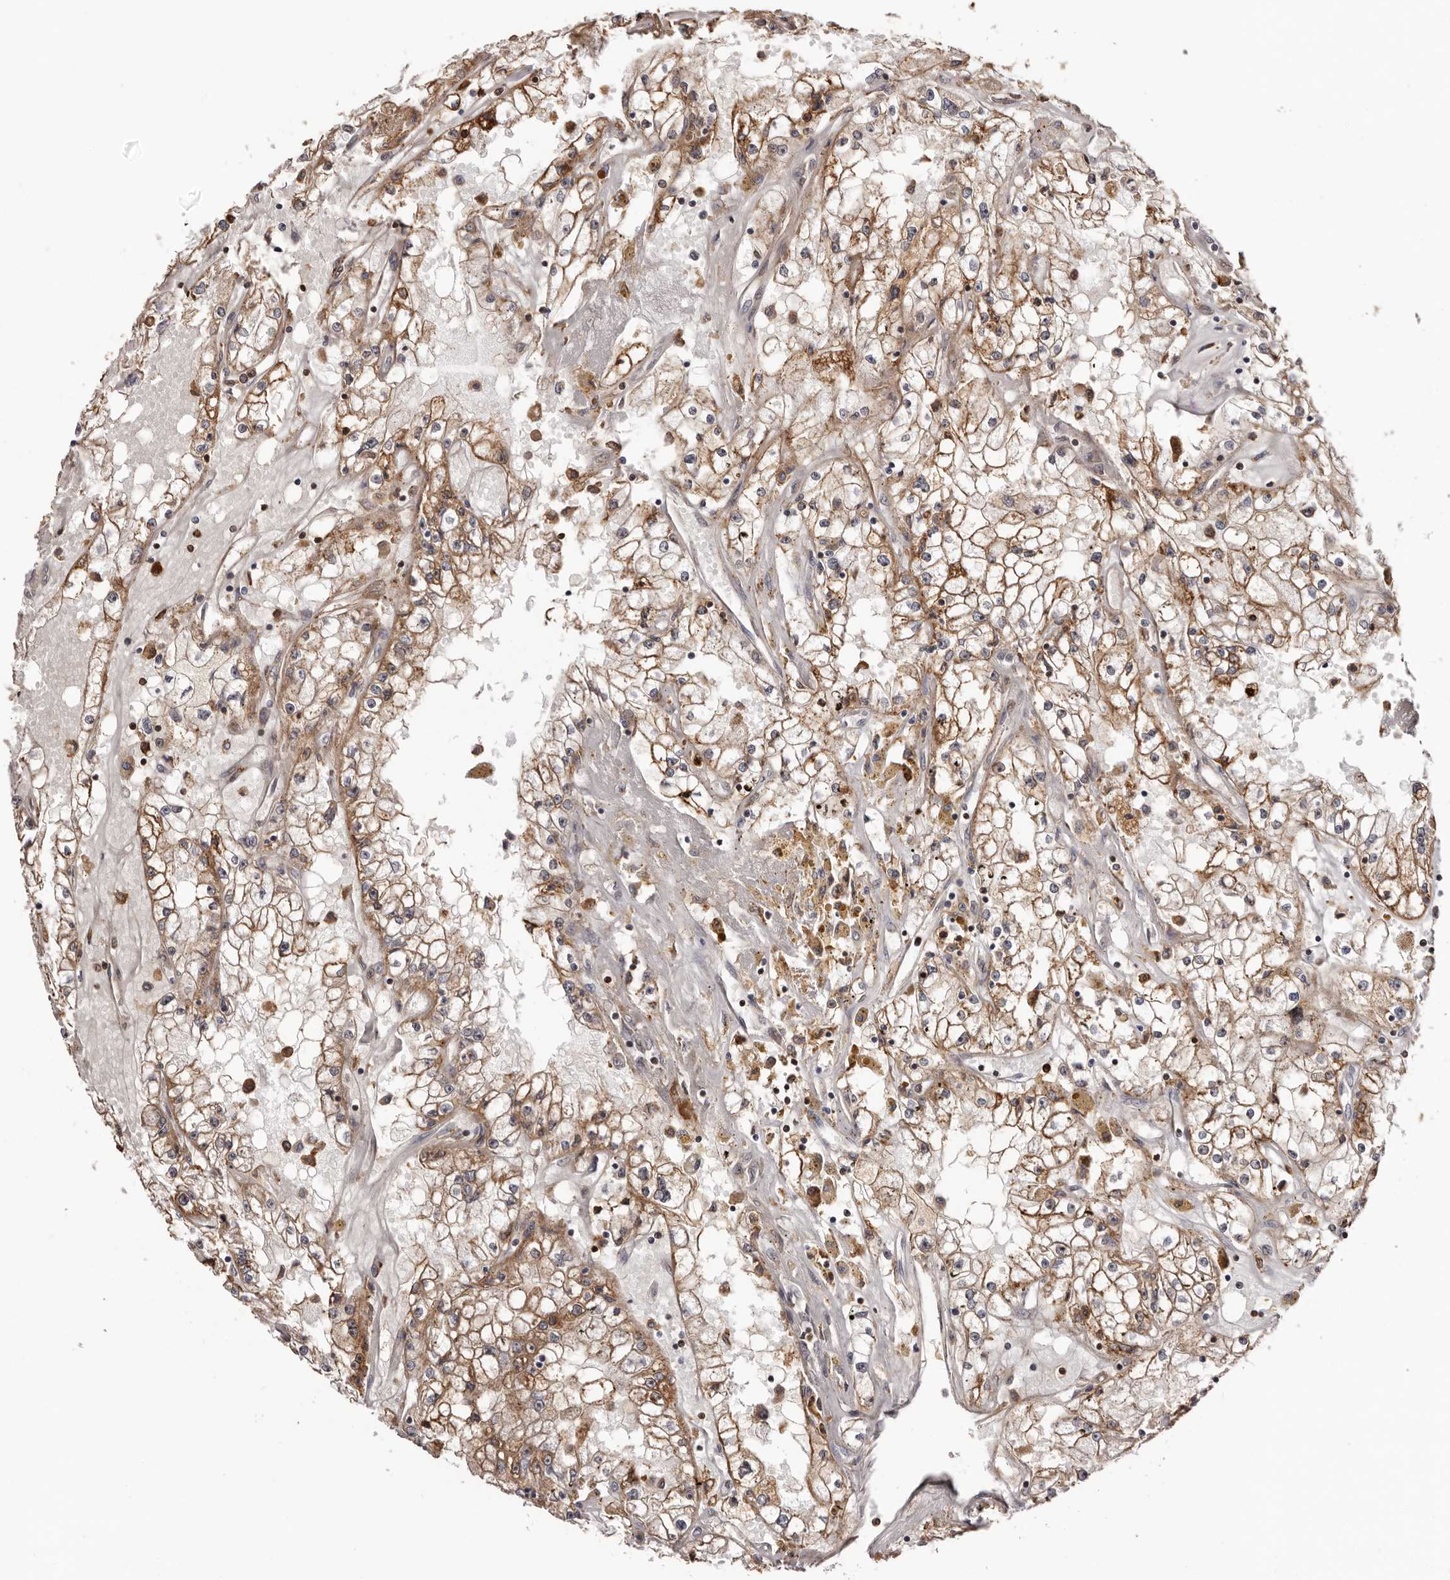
{"staining": {"intensity": "moderate", "quantity": ">75%", "location": "cytoplasmic/membranous"}, "tissue": "renal cancer", "cell_type": "Tumor cells", "image_type": "cancer", "snomed": [{"axis": "morphology", "description": "Adenocarcinoma, NOS"}, {"axis": "topography", "description": "Kidney"}], "caption": "Immunohistochemical staining of human renal cancer (adenocarcinoma) demonstrates medium levels of moderate cytoplasmic/membranous expression in about >75% of tumor cells. (IHC, brightfield microscopy, high magnification).", "gene": "PRR12", "patient": {"sex": "male", "age": 56}}